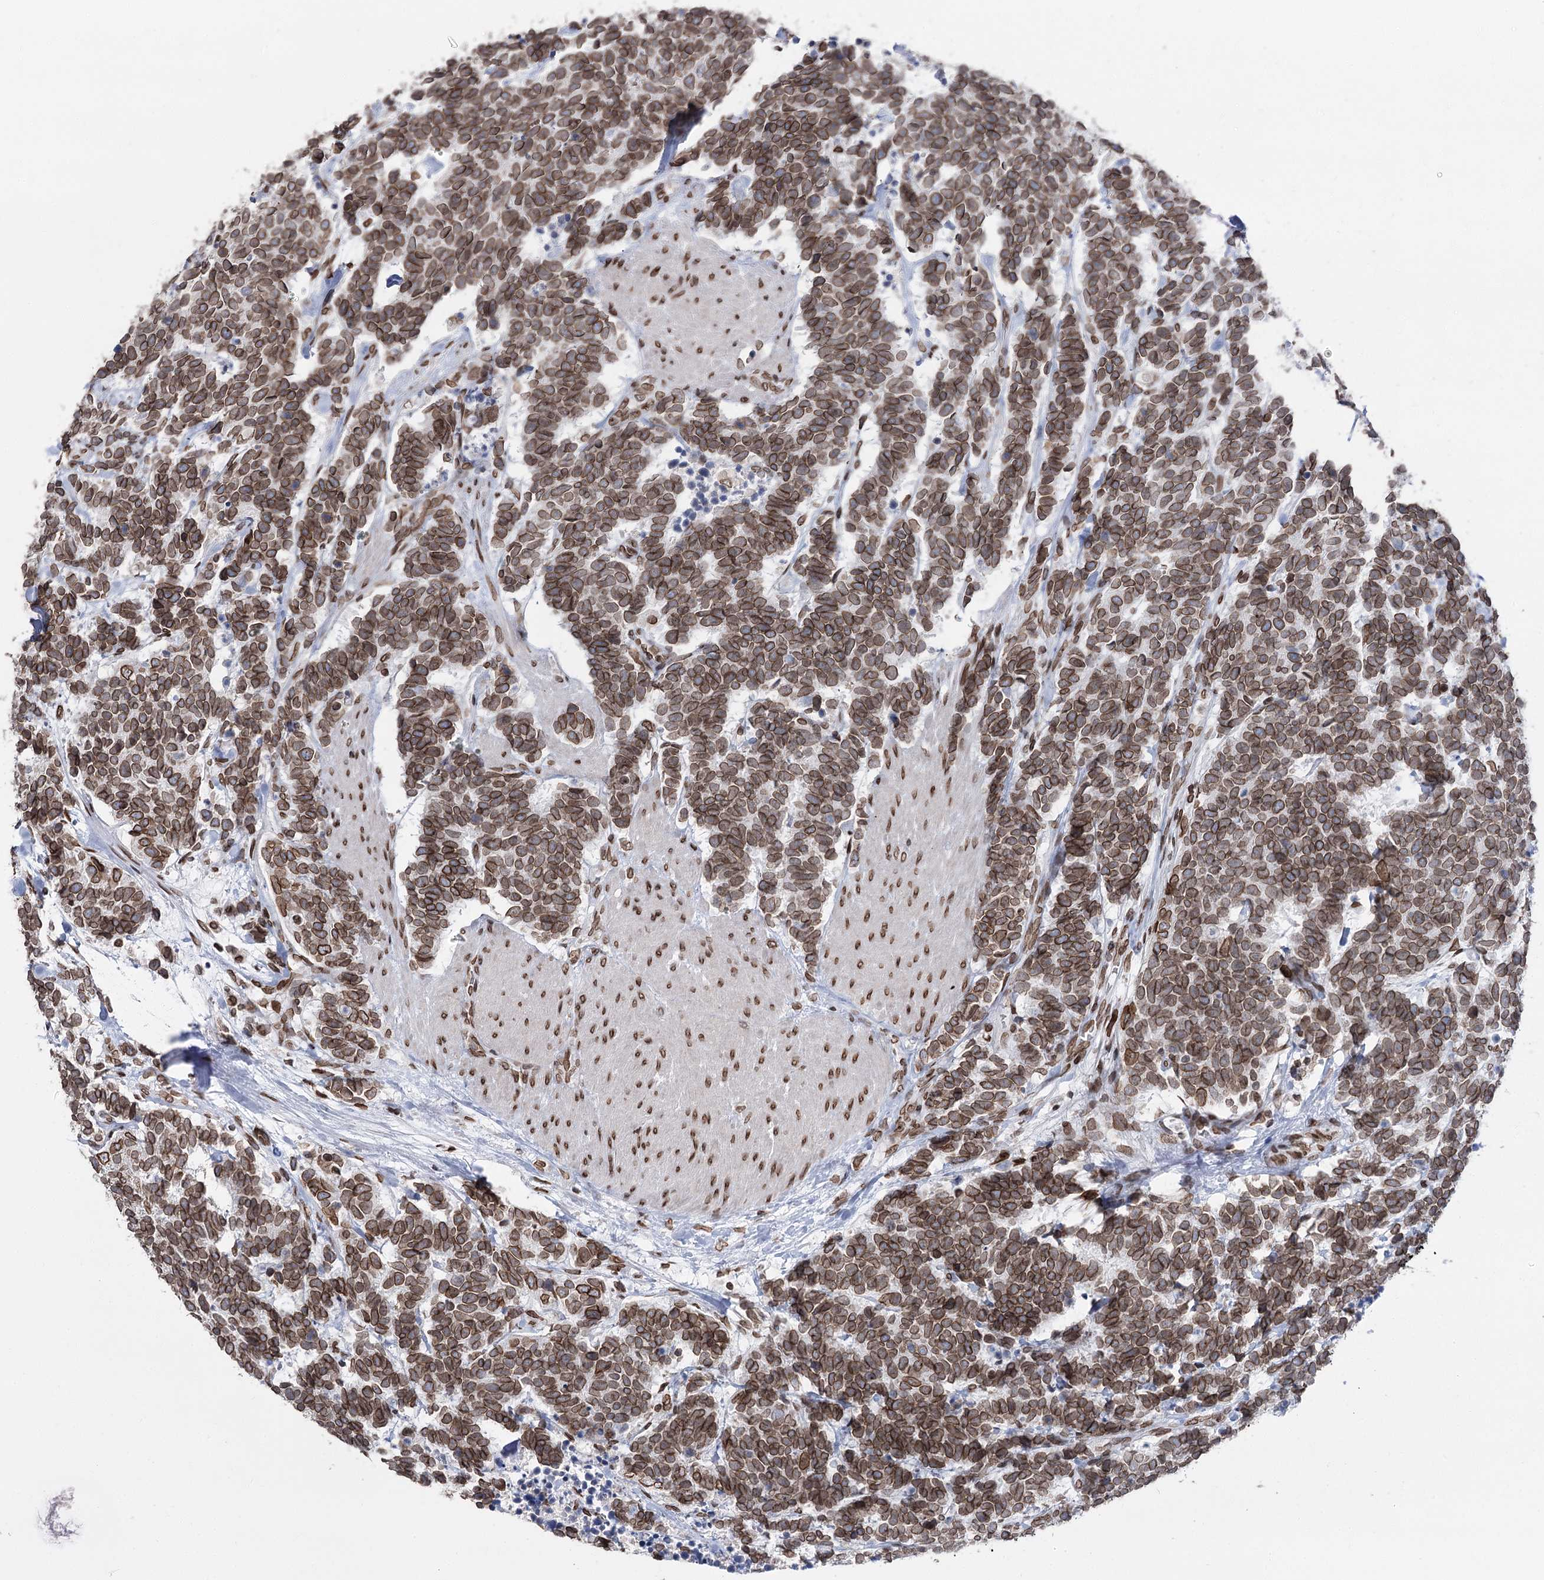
{"staining": {"intensity": "moderate", "quantity": ">75%", "location": "cytoplasmic/membranous,nuclear"}, "tissue": "carcinoid", "cell_type": "Tumor cells", "image_type": "cancer", "snomed": [{"axis": "morphology", "description": "Carcinoma, NOS"}, {"axis": "morphology", "description": "Carcinoid, malignant, NOS"}, {"axis": "topography", "description": "Urinary bladder"}], "caption": "Tumor cells show medium levels of moderate cytoplasmic/membranous and nuclear expression in approximately >75% of cells in malignant carcinoid.", "gene": "KIAA0930", "patient": {"sex": "male", "age": 57}}